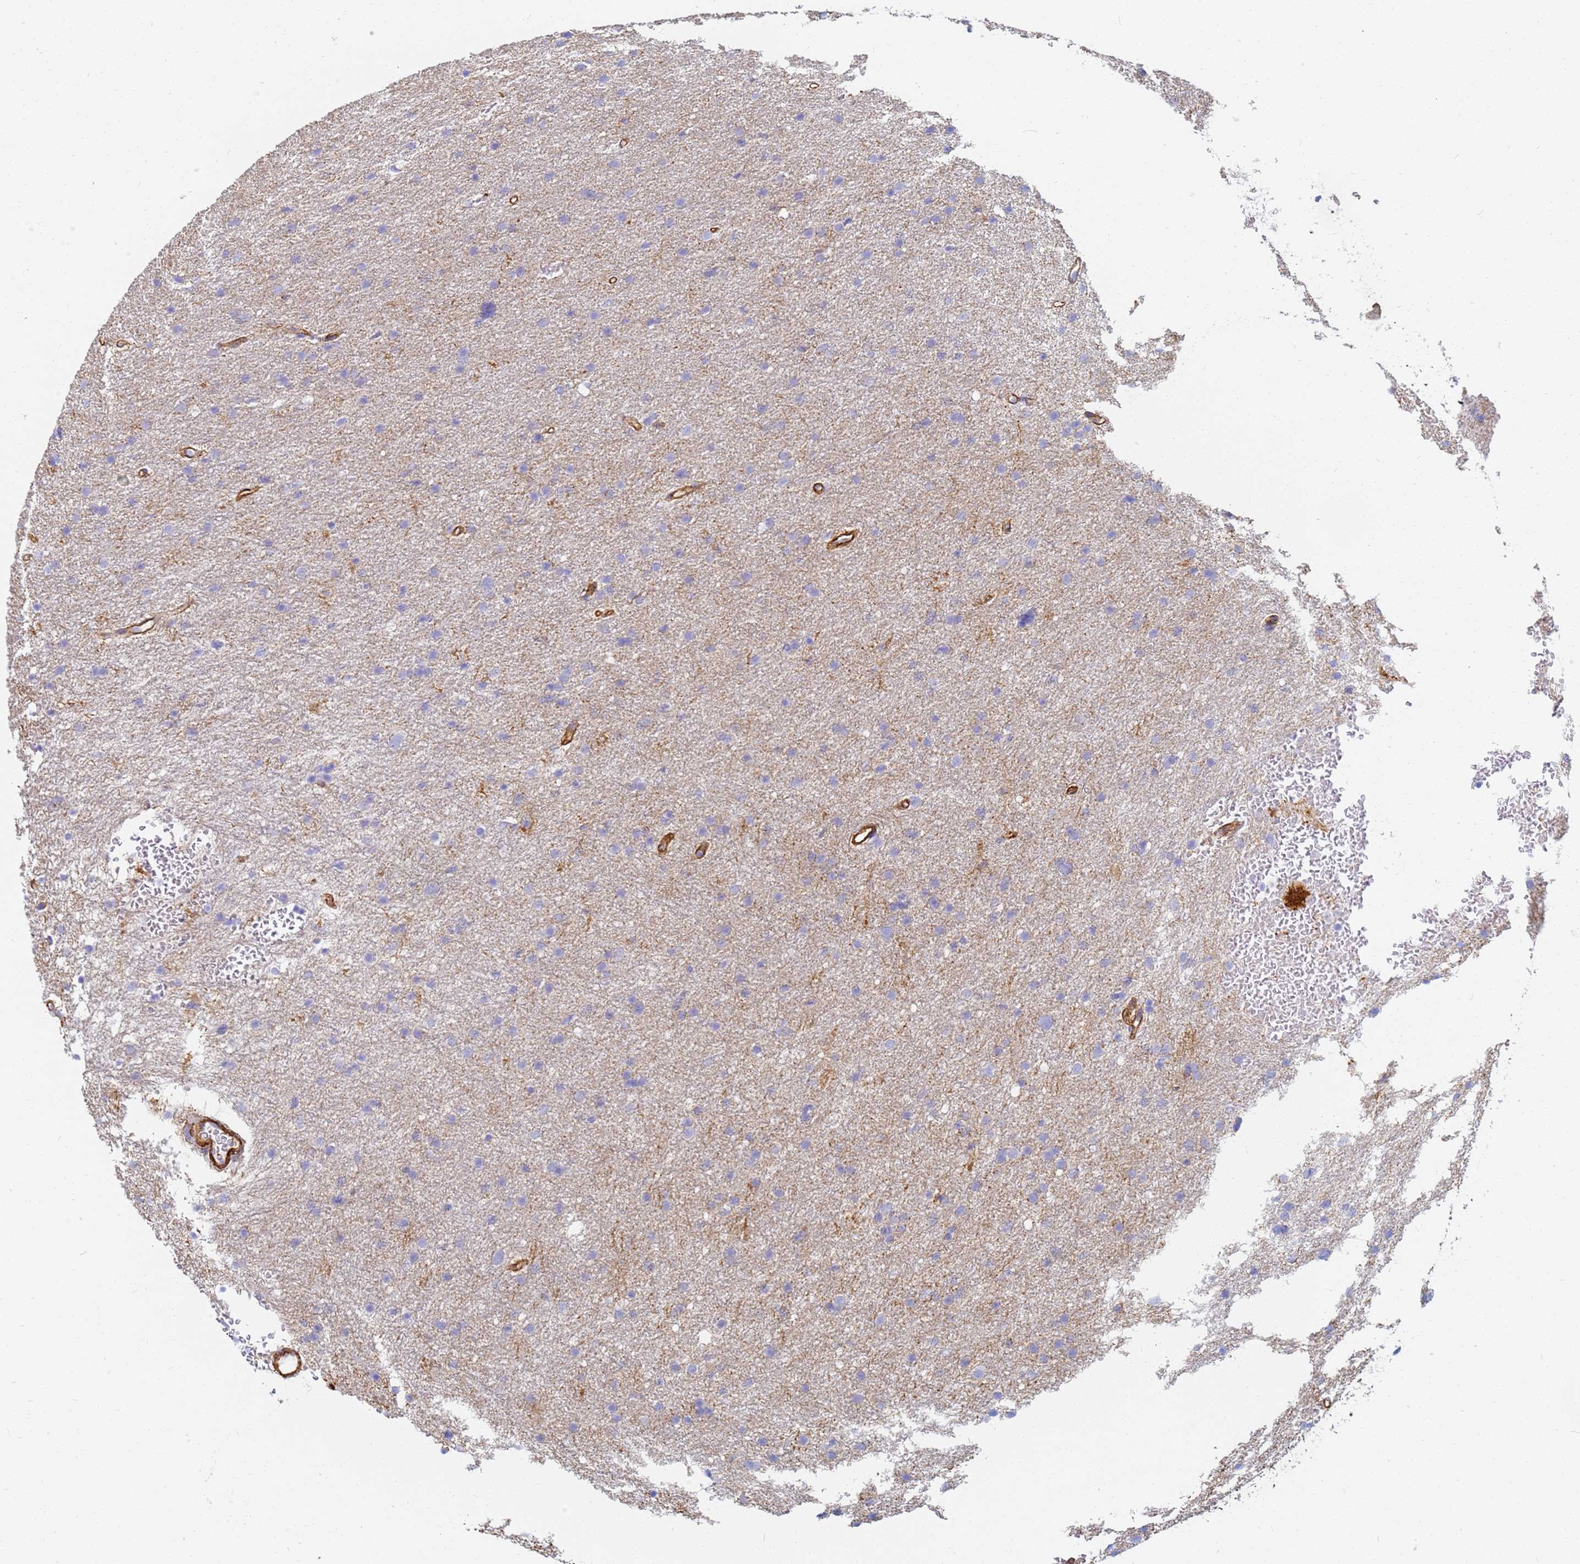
{"staining": {"intensity": "negative", "quantity": "none", "location": "none"}, "tissue": "glioma", "cell_type": "Tumor cells", "image_type": "cancer", "snomed": [{"axis": "morphology", "description": "Glioma, malignant, High grade"}, {"axis": "topography", "description": "Cerebral cortex"}], "caption": "Micrograph shows no protein staining in tumor cells of malignant glioma (high-grade) tissue. Brightfield microscopy of immunohistochemistry stained with DAB (brown) and hematoxylin (blue), captured at high magnification.", "gene": "TPM1", "patient": {"sex": "female", "age": 36}}